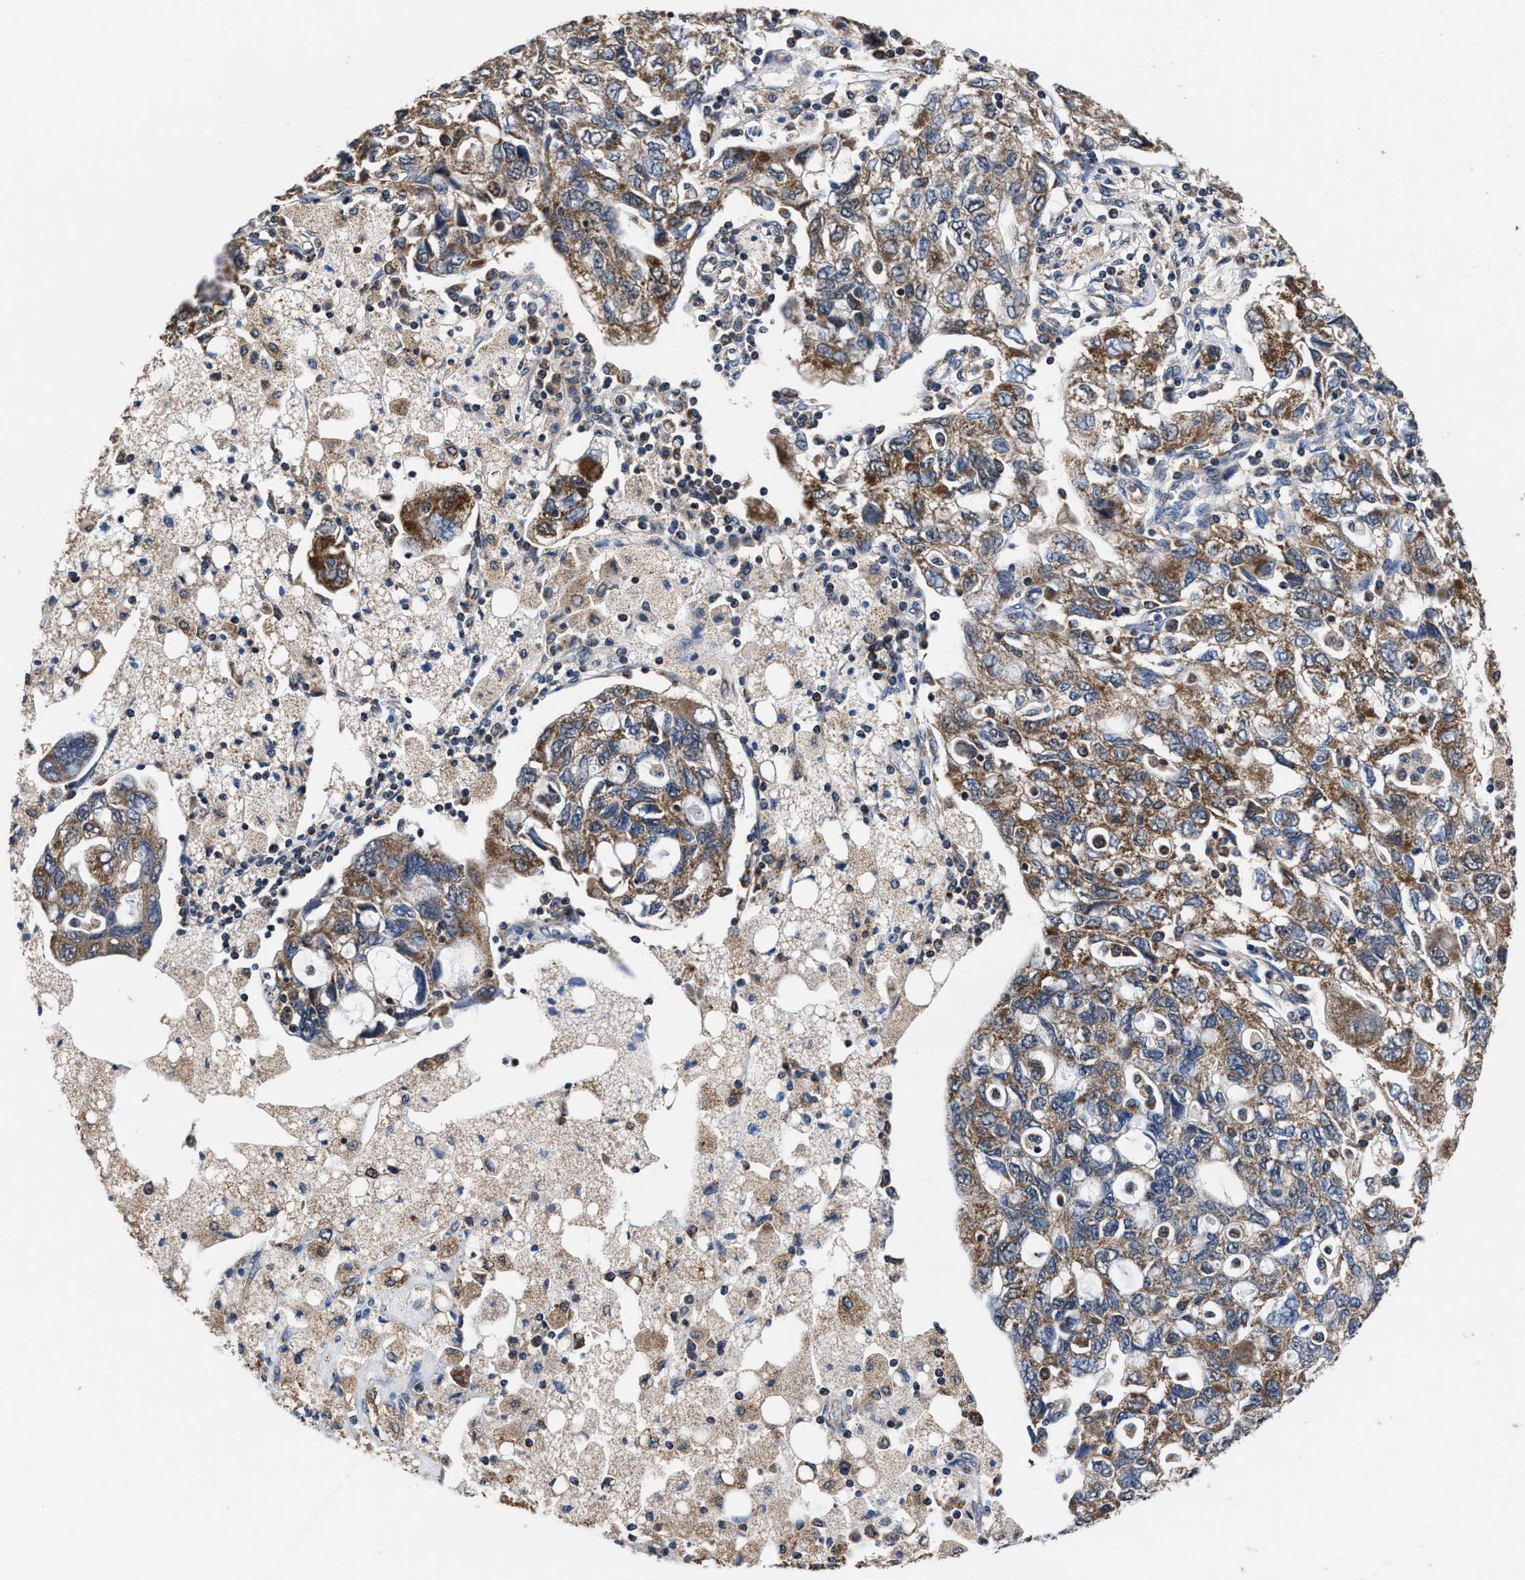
{"staining": {"intensity": "moderate", "quantity": "25%-75%", "location": "cytoplasmic/membranous"}, "tissue": "ovarian cancer", "cell_type": "Tumor cells", "image_type": "cancer", "snomed": [{"axis": "morphology", "description": "Carcinoma, NOS"}, {"axis": "morphology", "description": "Cystadenocarcinoma, serous, NOS"}, {"axis": "topography", "description": "Ovary"}], "caption": "Ovarian cancer stained for a protein (brown) demonstrates moderate cytoplasmic/membranous positive expression in about 25%-75% of tumor cells.", "gene": "ACLY", "patient": {"sex": "female", "age": 69}}